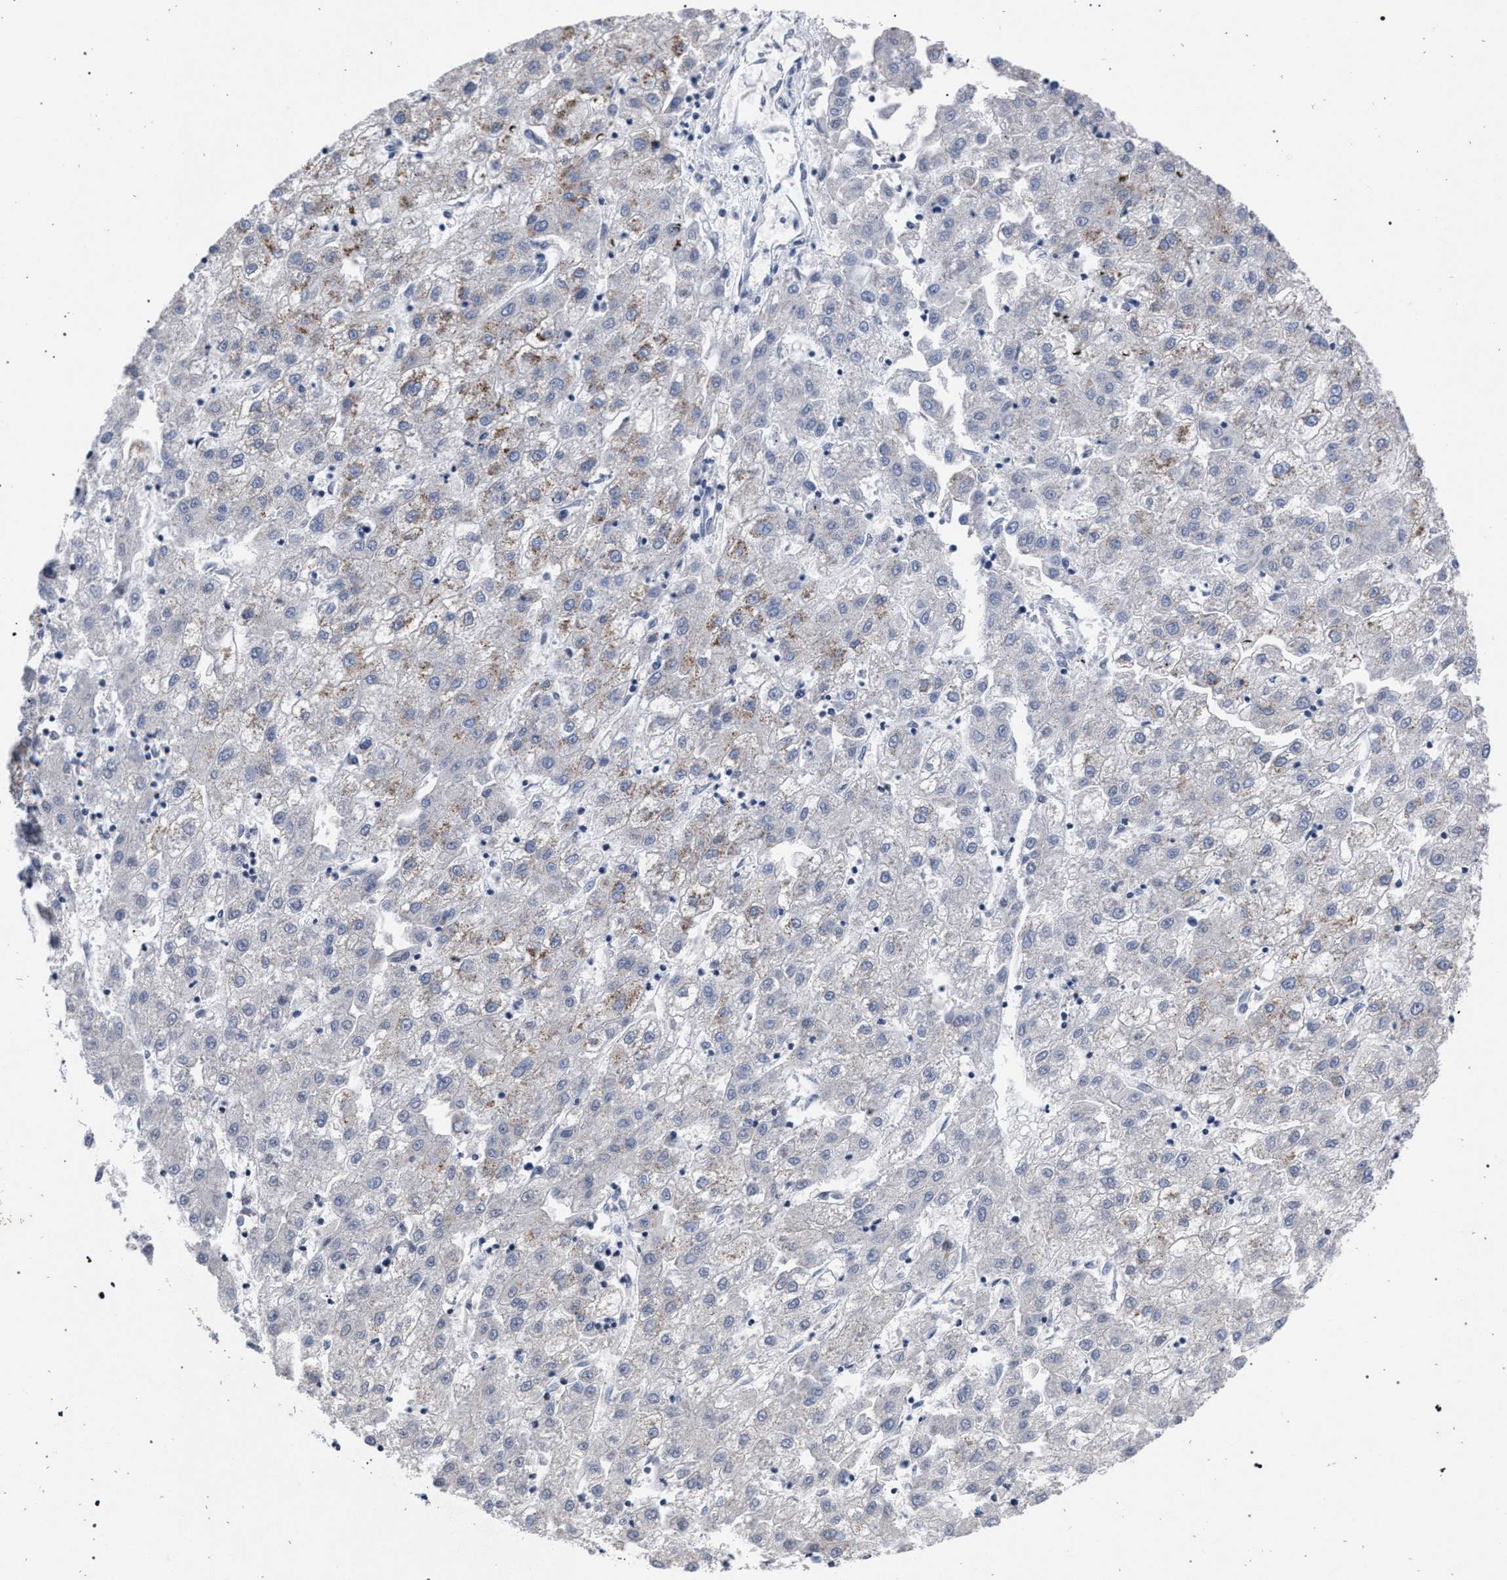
{"staining": {"intensity": "weak", "quantity": "<25%", "location": "cytoplasmic/membranous"}, "tissue": "liver cancer", "cell_type": "Tumor cells", "image_type": "cancer", "snomed": [{"axis": "morphology", "description": "Carcinoma, Hepatocellular, NOS"}, {"axis": "topography", "description": "Liver"}], "caption": "Tumor cells are negative for protein expression in human liver hepatocellular carcinoma.", "gene": "GOLGA2", "patient": {"sex": "male", "age": 72}}